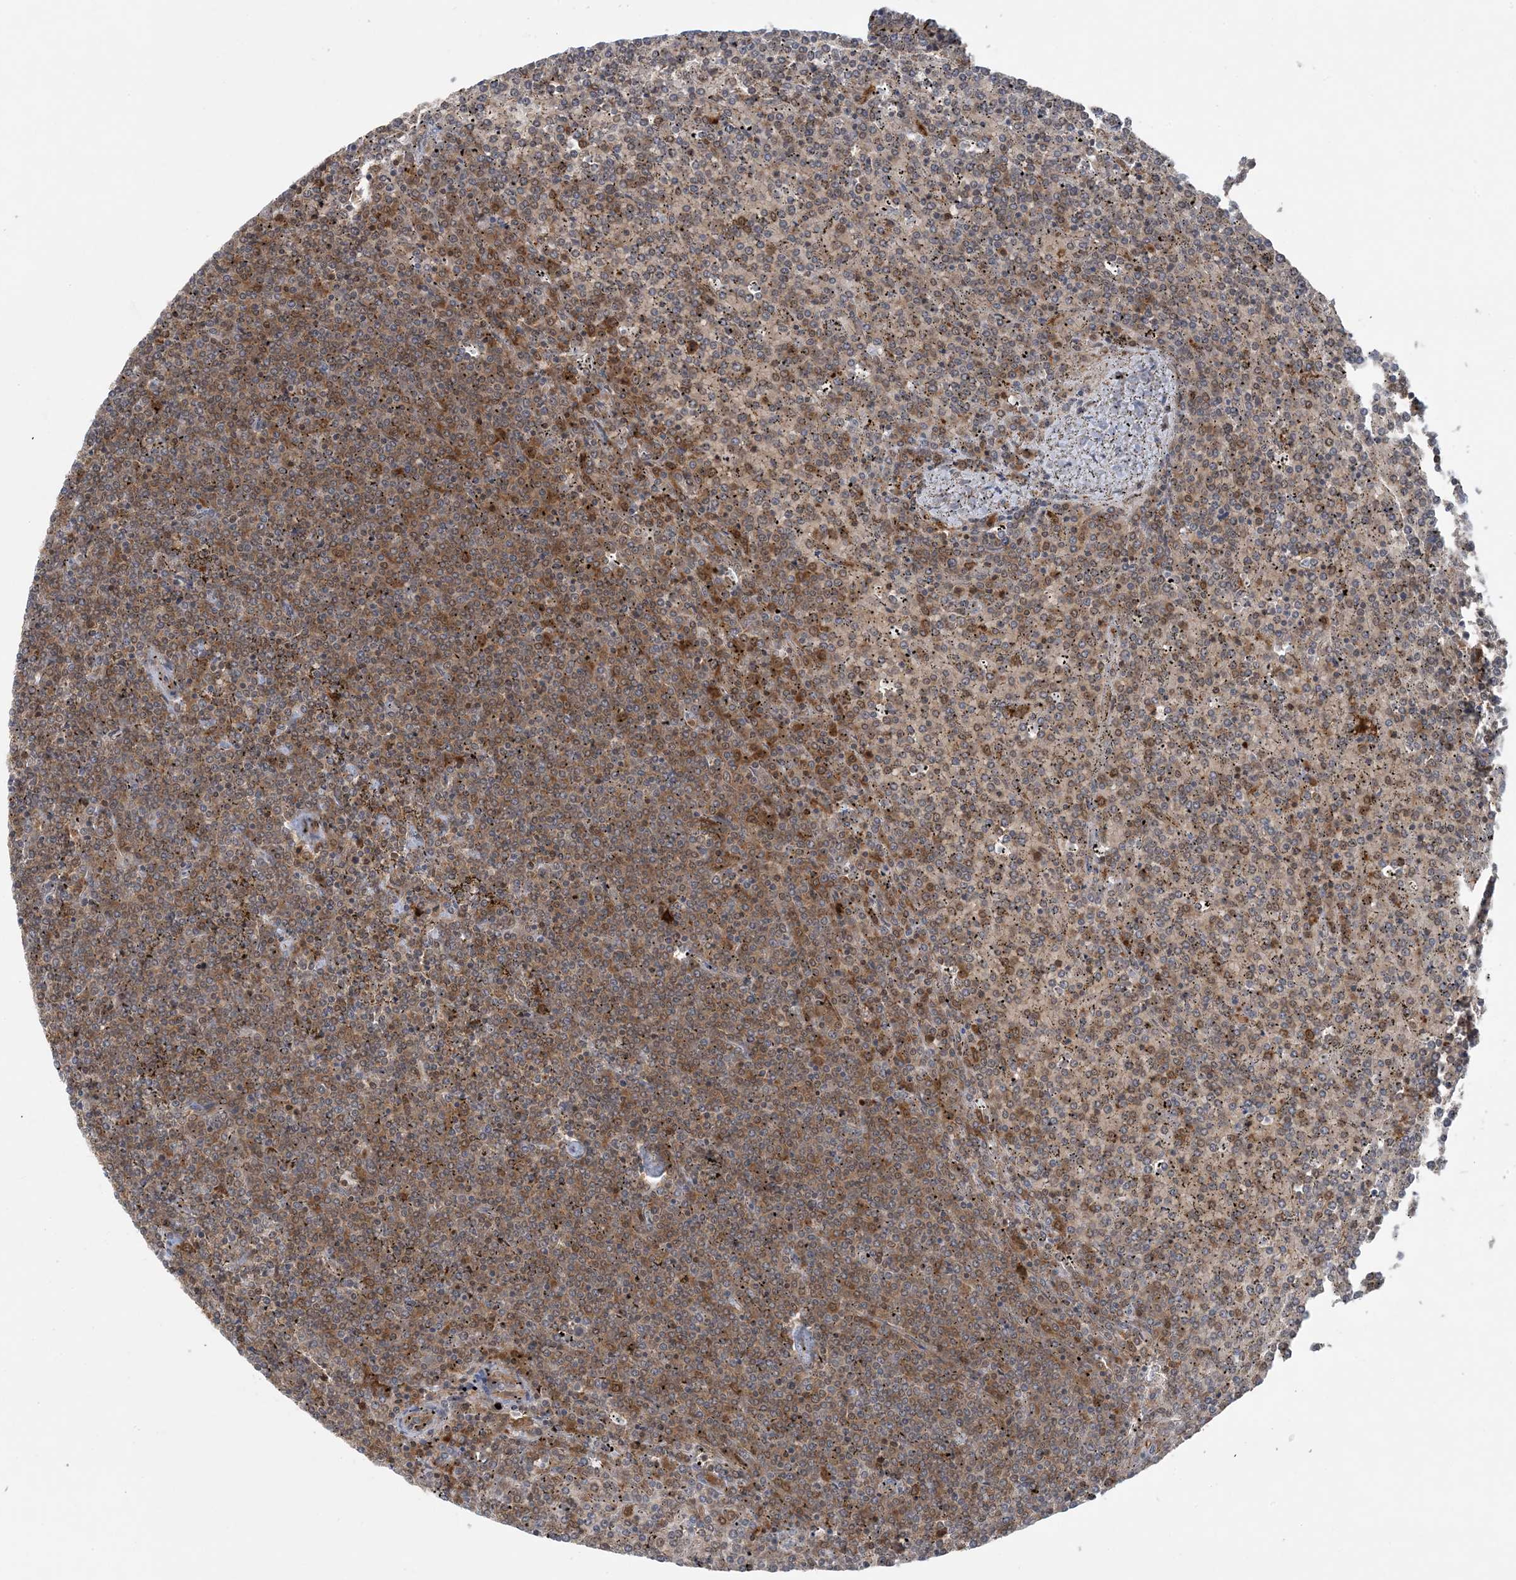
{"staining": {"intensity": "weak", "quantity": "25%-75%", "location": "cytoplasmic/membranous"}, "tissue": "lymphoma", "cell_type": "Tumor cells", "image_type": "cancer", "snomed": [{"axis": "morphology", "description": "Malignant lymphoma, non-Hodgkin's type, Low grade"}, {"axis": "topography", "description": "Spleen"}], "caption": "The immunohistochemical stain highlights weak cytoplasmic/membranous positivity in tumor cells of lymphoma tissue.", "gene": "OLA1", "patient": {"sex": "female", "age": 19}}